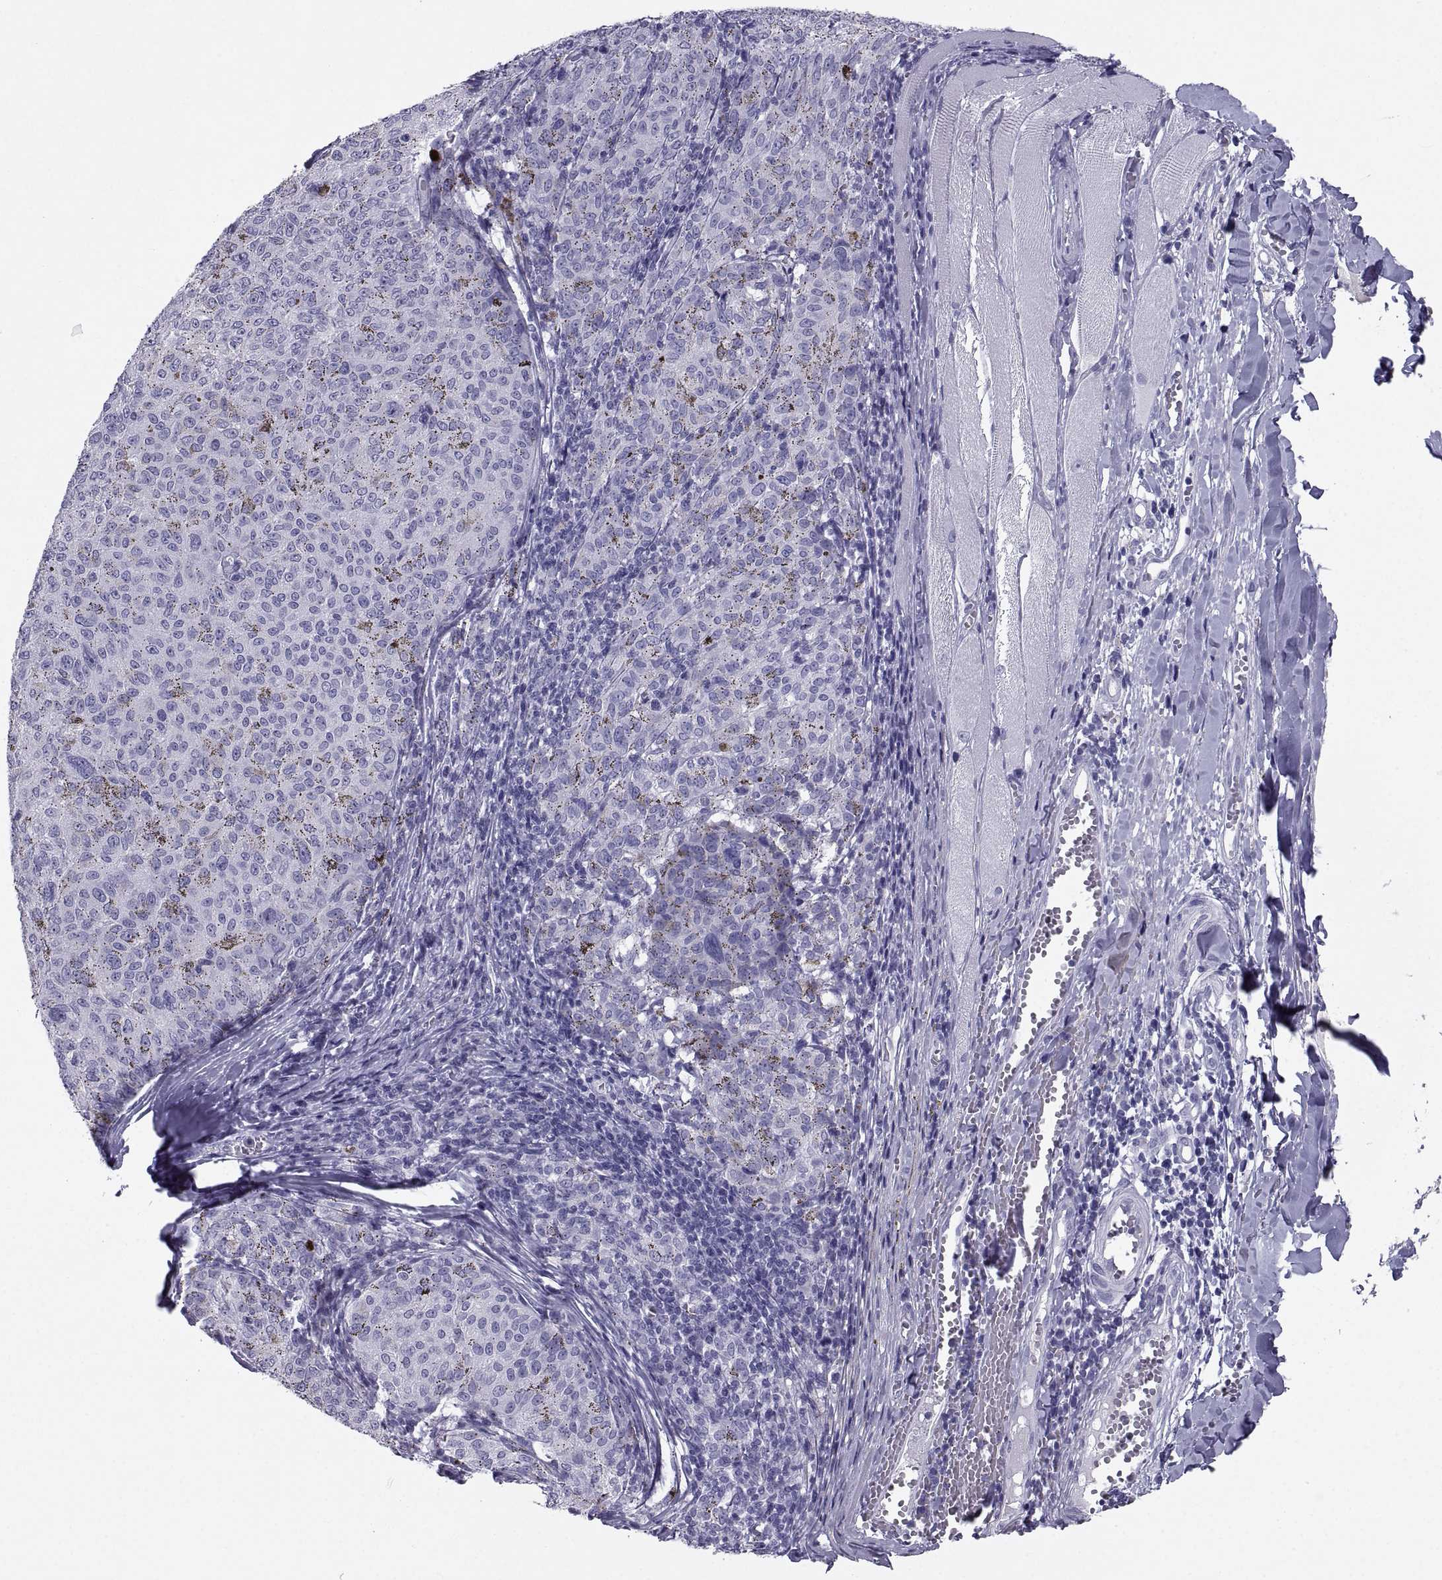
{"staining": {"intensity": "negative", "quantity": "none", "location": "none"}, "tissue": "melanoma", "cell_type": "Tumor cells", "image_type": "cancer", "snomed": [{"axis": "morphology", "description": "Malignant melanoma, NOS"}, {"axis": "topography", "description": "Skin"}], "caption": "The image displays no staining of tumor cells in malignant melanoma.", "gene": "PCSK1N", "patient": {"sex": "female", "age": 72}}